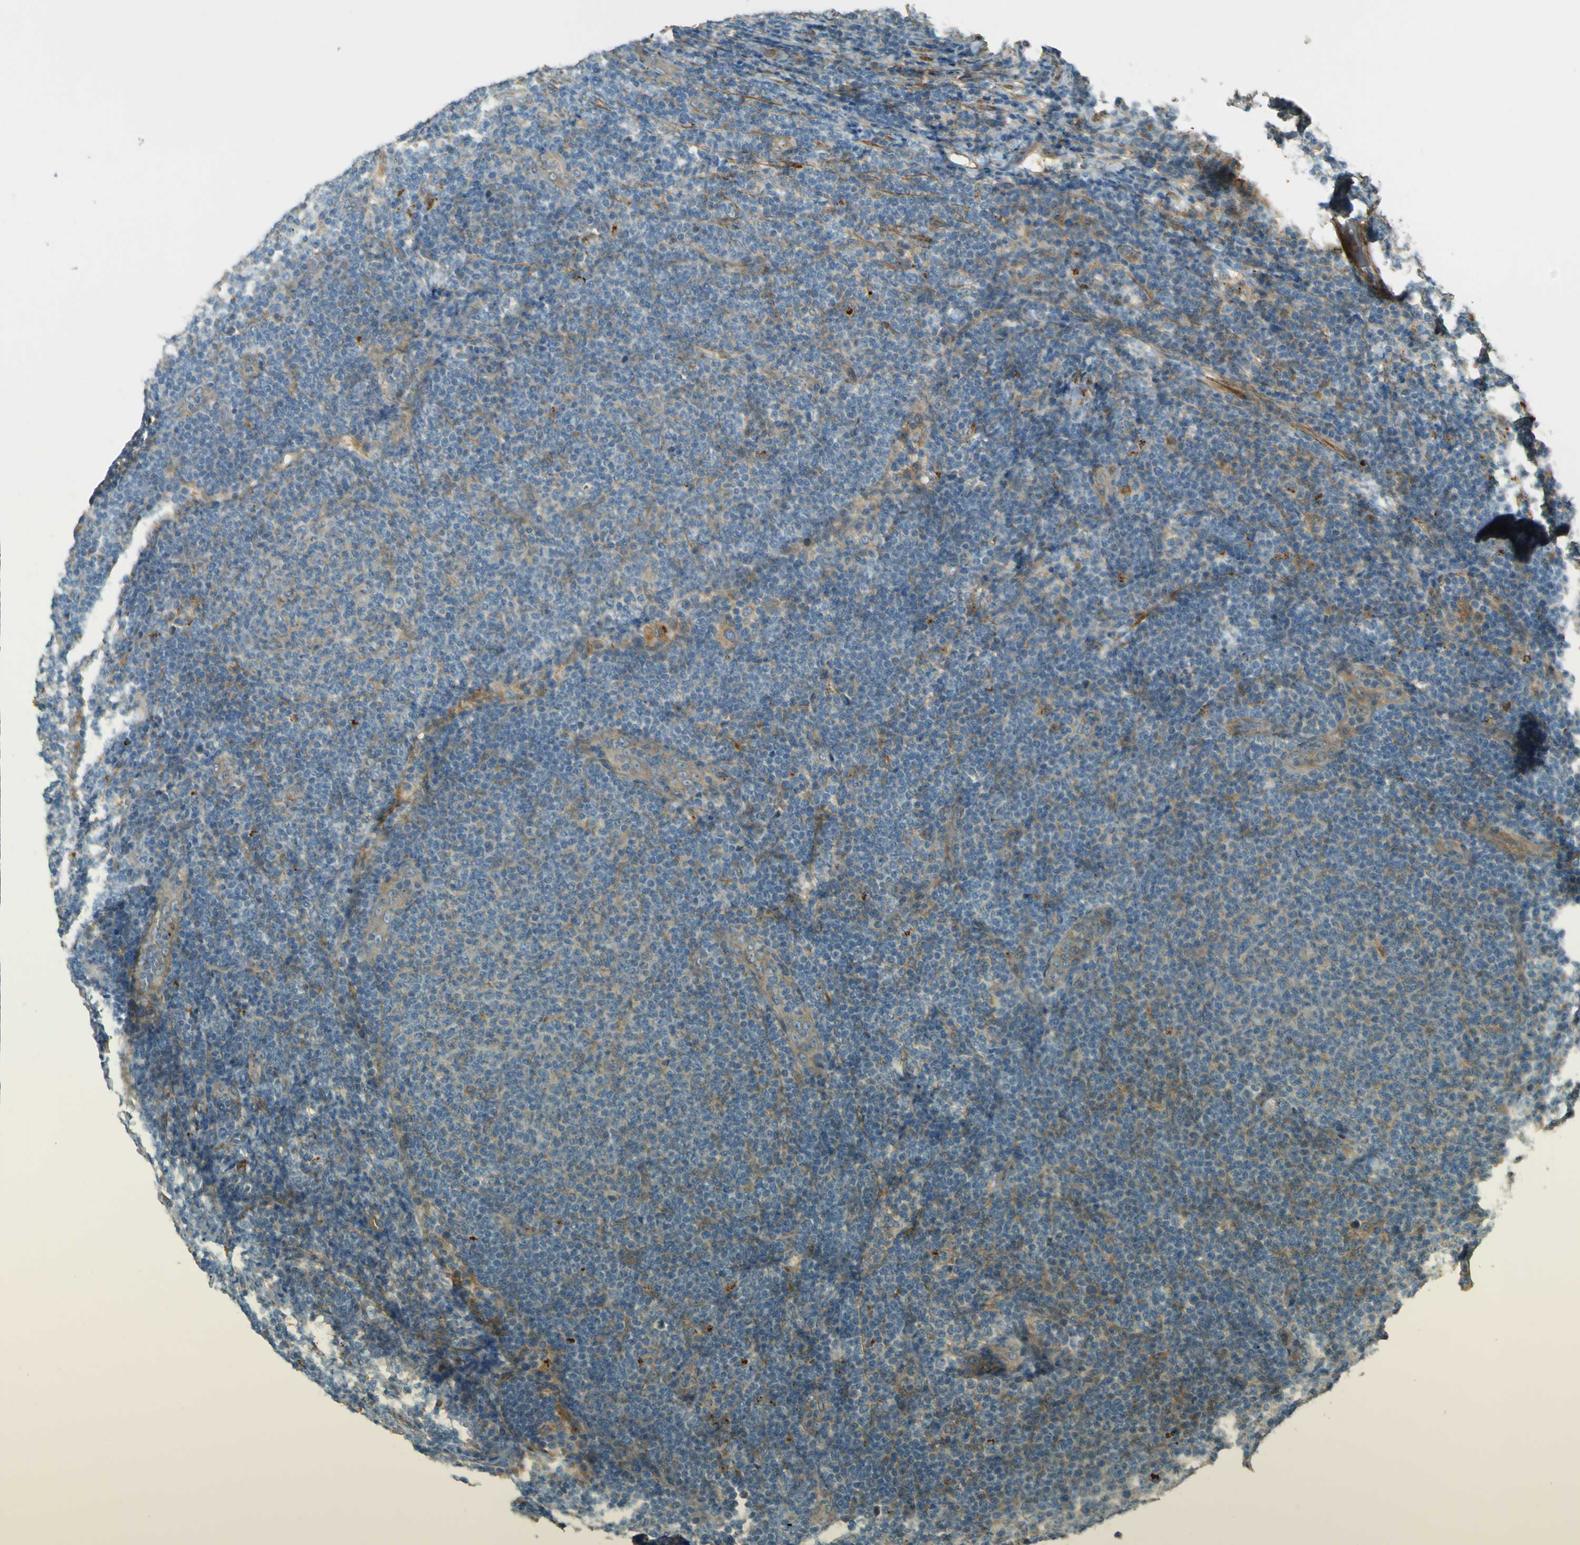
{"staining": {"intensity": "weak", "quantity": "<25%", "location": "cytoplasmic/membranous"}, "tissue": "lymphoma", "cell_type": "Tumor cells", "image_type": "cancer", "snomed": [{"axis": "morphology", "description": "Malignant lymphoma, non-Hodgkin's type, Low grade"}, {"axis": "topography", "description": "Lymph node"}], "caption": "Immunohistochemistry (IHC) of low-grade malignant lymphoma, non-Hodgkin's type reveals no staining in tumor cells. (Brightfield microscopy of DAB (3,3'-diaminobenzidine) immunohistochemistry (IHC) at high magnification).", "gene": "NEXN", "patient": {"sex": "male", "age": 66}}